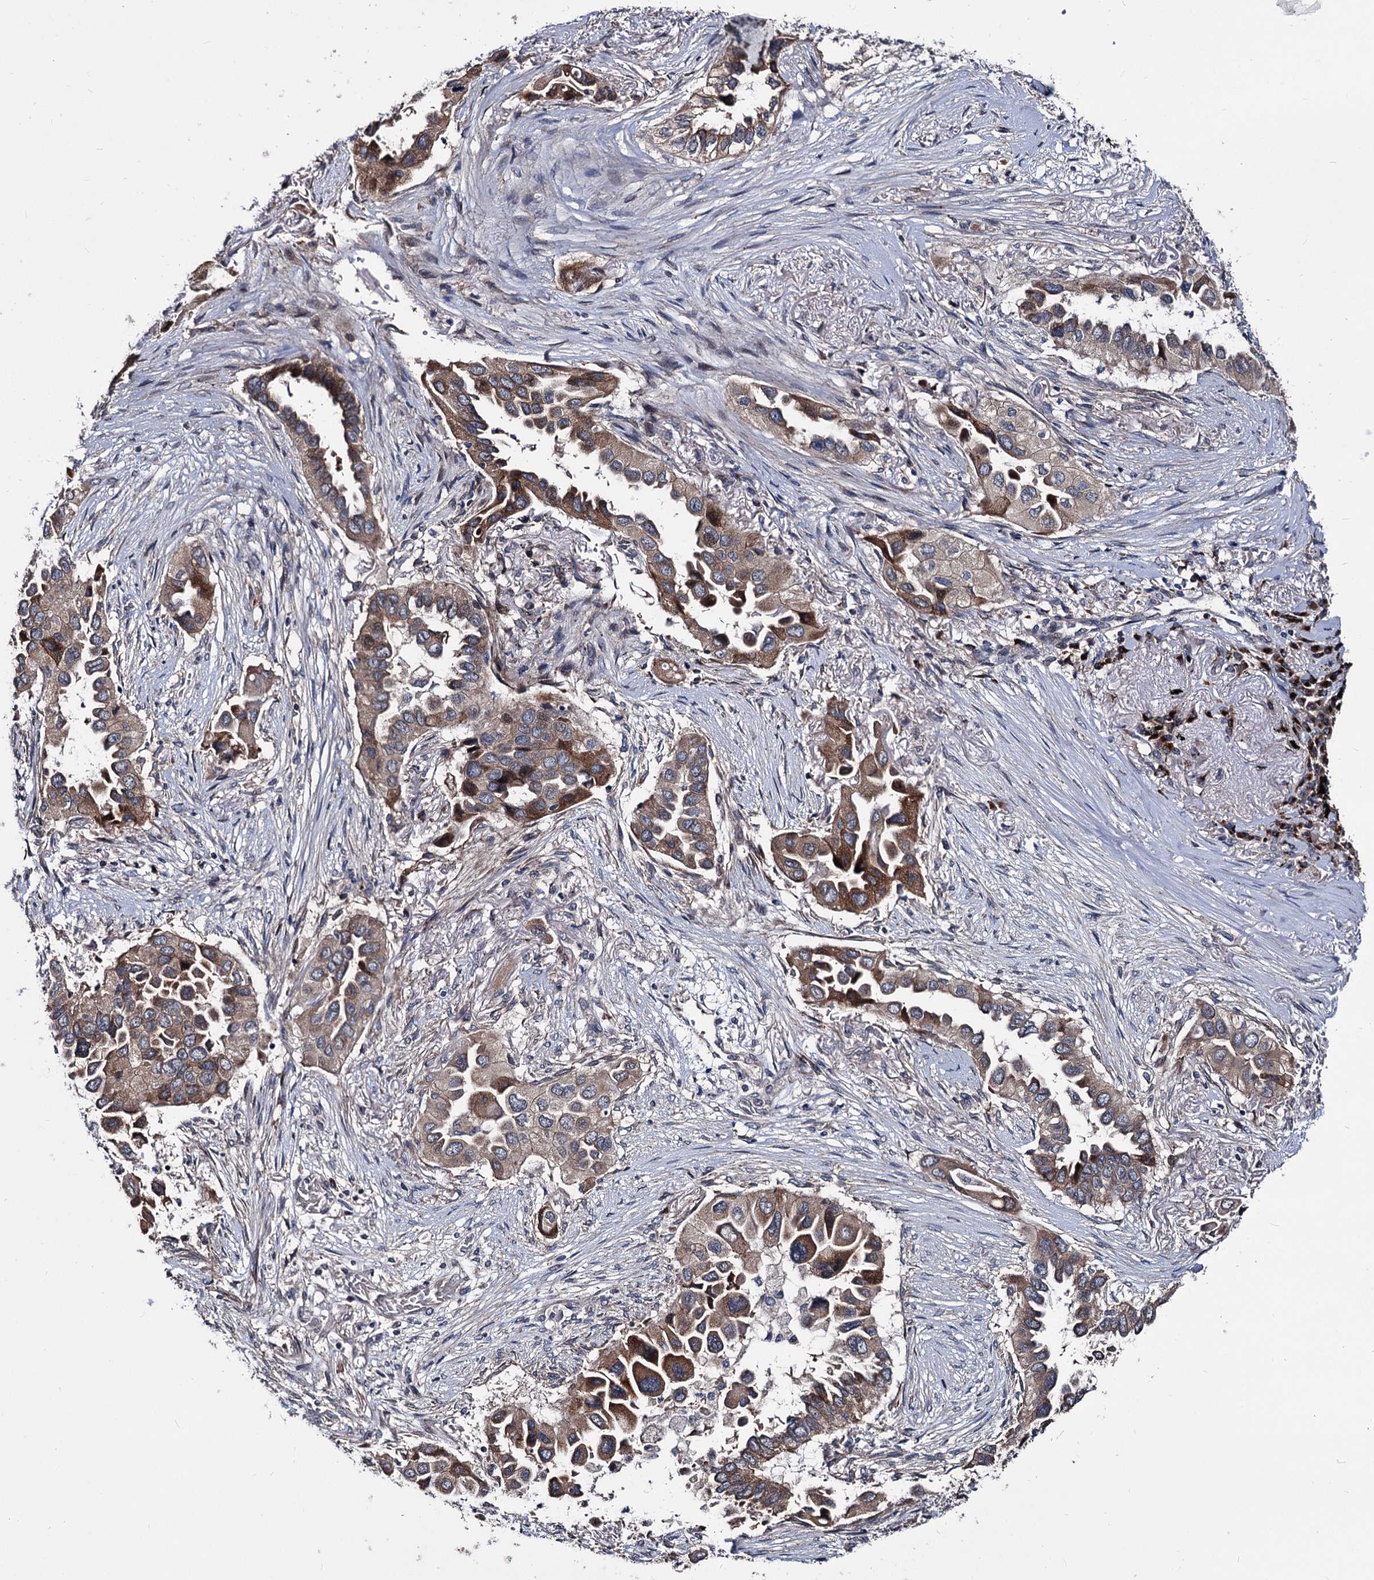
{"staining": {"intensity": "moderate", "quantity": ">75%", "location": "cytoplasmic/membranous"}, "tissue": "lung cancer", "cell_type": "Tumor cells", "image_type": "cancer", "snomed": [{"axis": "morphology", "description": "Adenocarcinoma, NOS"}, {"axis": "topography", "description": "Lung"}], "caption": "IHC (DAB (3,3'-diaminobenzidine)) staining of human lung cancer (adenocarcinoma) reveals moderate cytoplasmic/membranous protein staining in about >75% of tumor cells.", "gene": "SMAGP", "patient": {"sex": "female", "age": 76}}